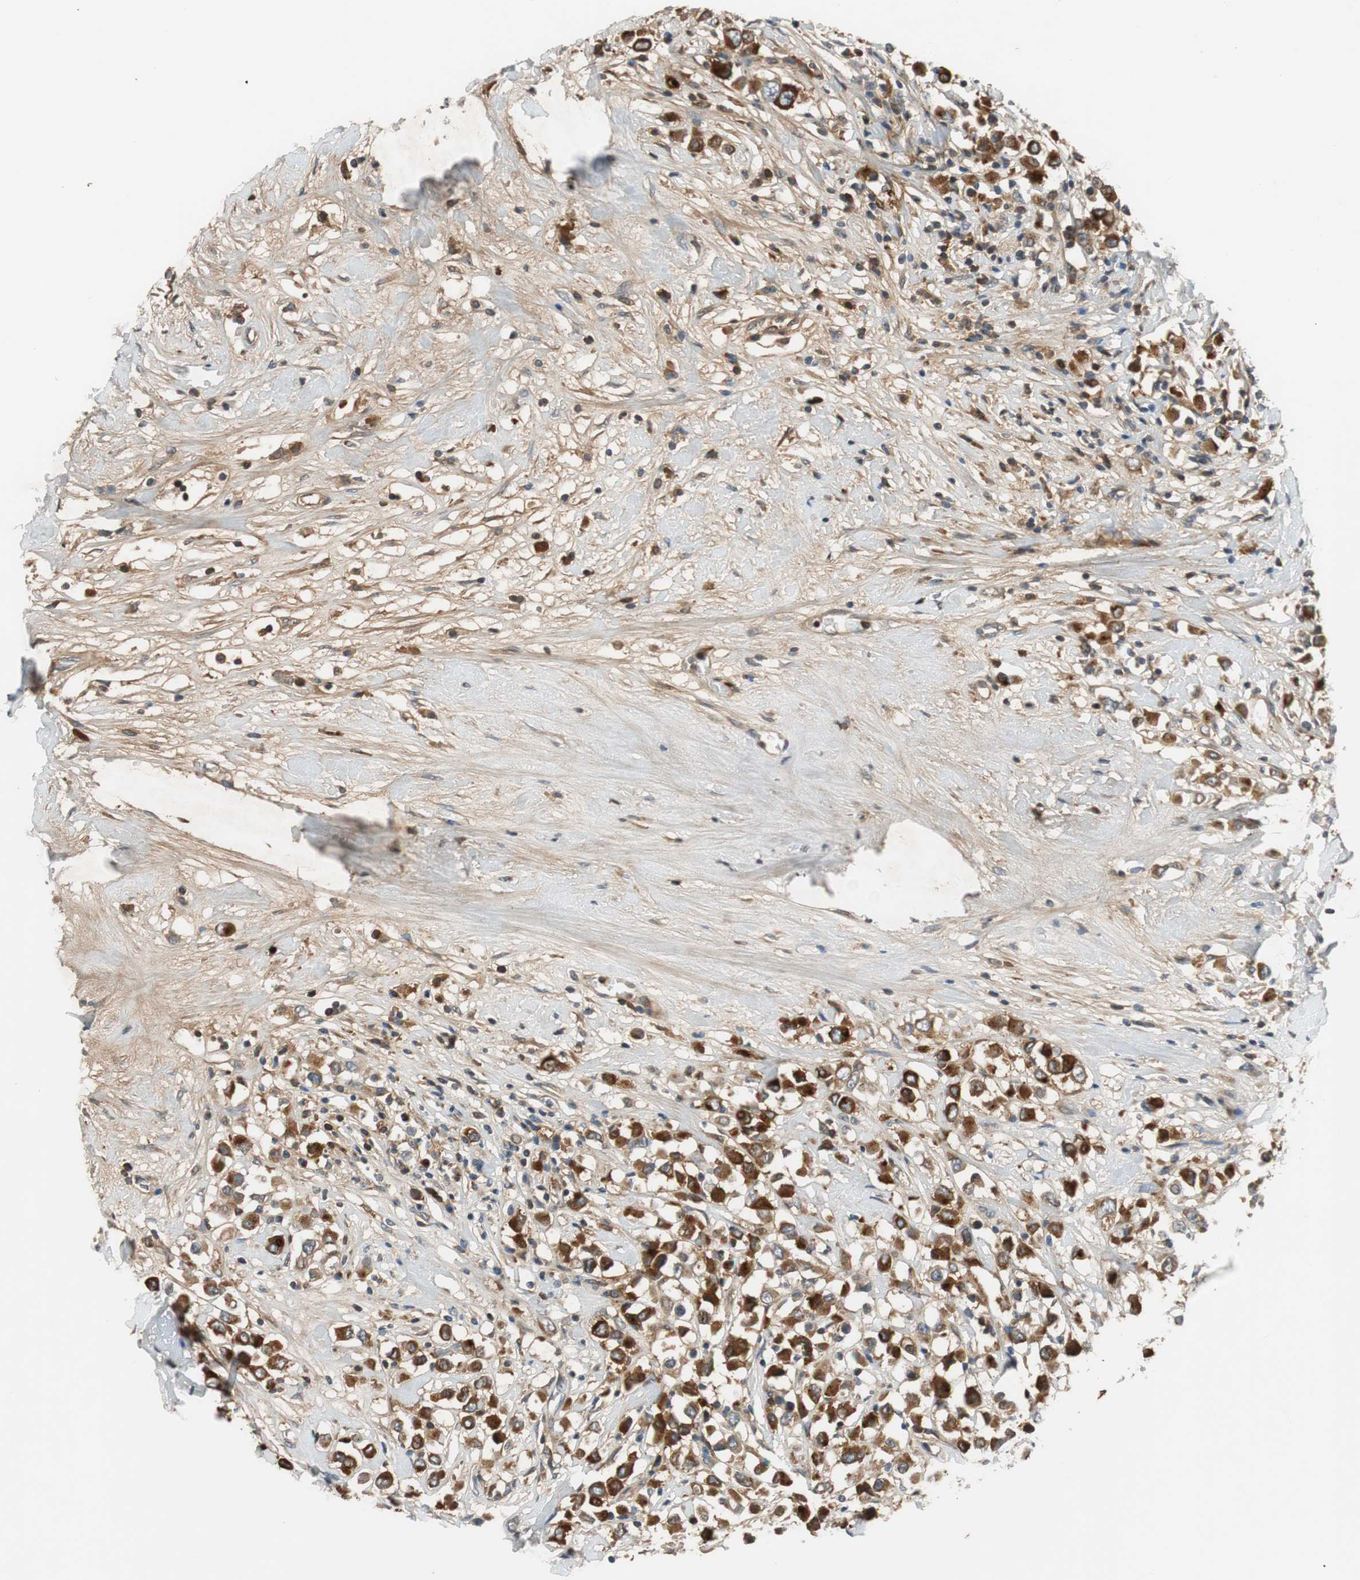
{"staining": {"intensity": "strong", "quantity": ">75%", "location": "cytoplasmic/membranous"}, "tissue": "breast cancer", "cell_type": "Tumor cells", "image_type": "cancer", "snomed": [{"axis": "morphology", "description": "Duct carcinoma"}, {"axis": "topography", "description": "Breast"}], "caption": "Immunohistochemistry (IHC) histopathology image of invasive ductal carcinoma (breast) stained for a protein (brown), which shows high levels of strong cytoplasmic/membranous staining in approximately >75% of tumor cells.", "gene": "C4A", "patient": {"sex": "female", "age": 61}}